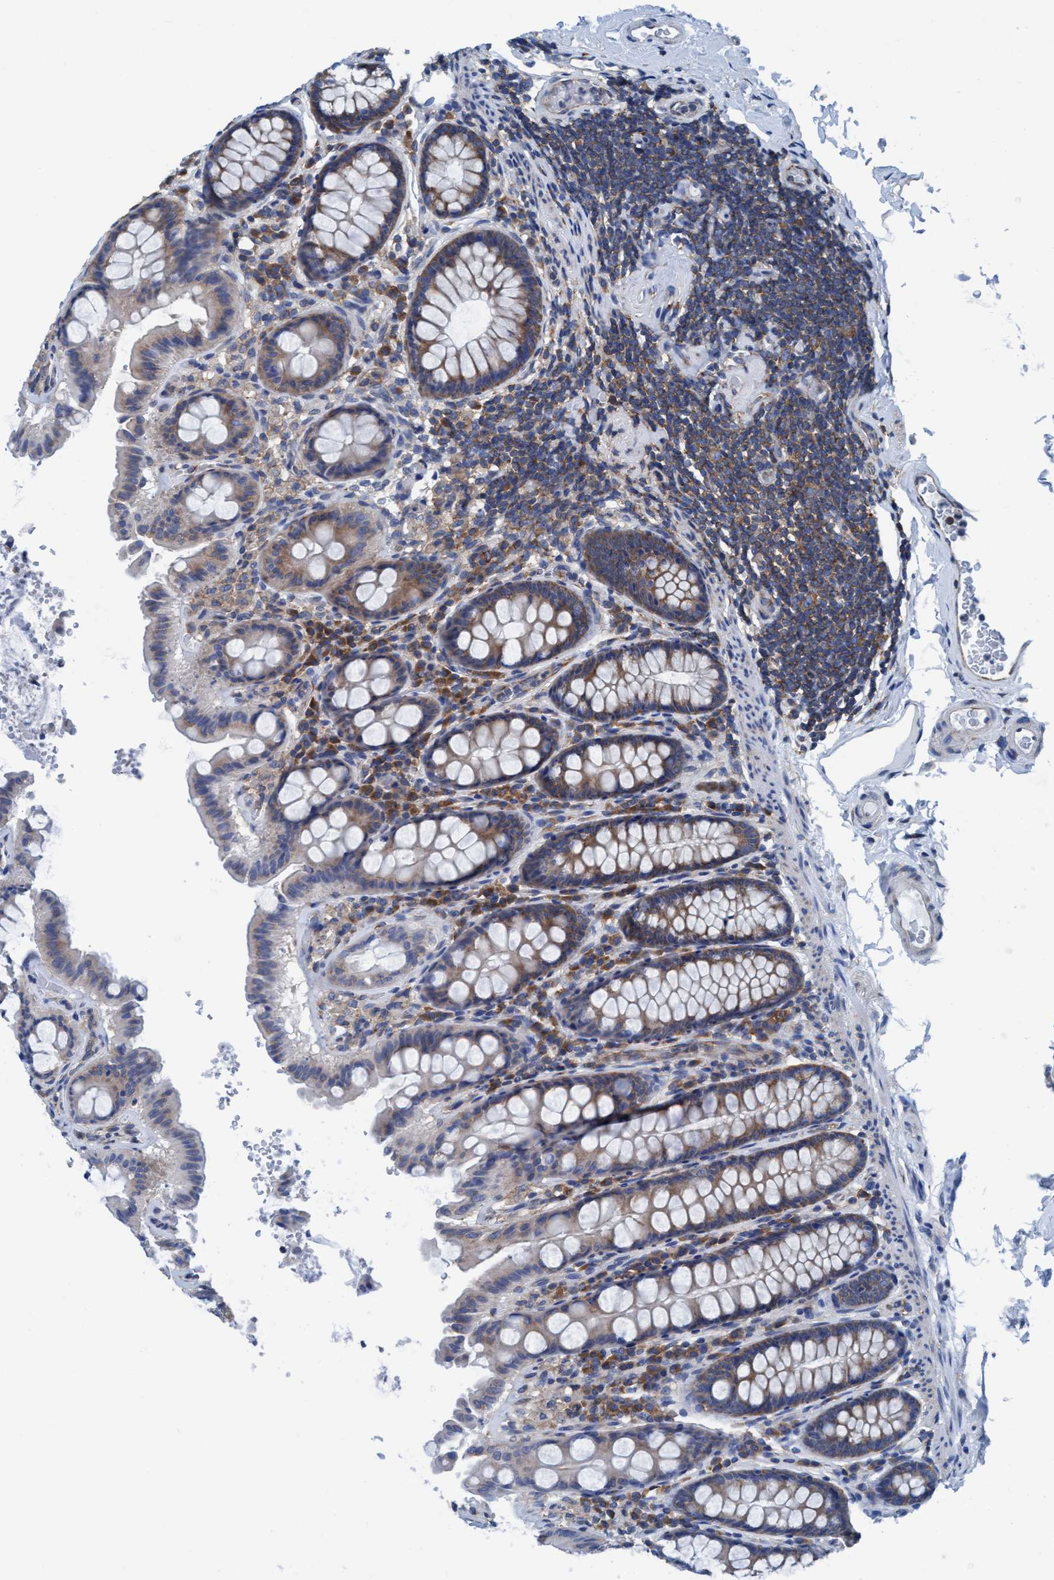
{"staining": {"intensity": "weak", "quantity": ">75%", "location": "cytoplasmic/membranous"}, "tissue": "colon", "cell_type": "Endothelial cells", "image_type": "normal", "snomed": [{"axis": "morphology", "description": "Normal tissue, NOS"}, {"axis": "topography", "description": "Colon"}, {"axis": "topography", "description": "Peripheral nerve tissue"}], "caption": "The micrograph shows immunohistochemical staining of benign colon. There is weak cytoplasmic/membranous positivity is present in about >75% of endothelial cells.", "gene": "NMT1", "patient": {"sex": "female", "age": 61}}